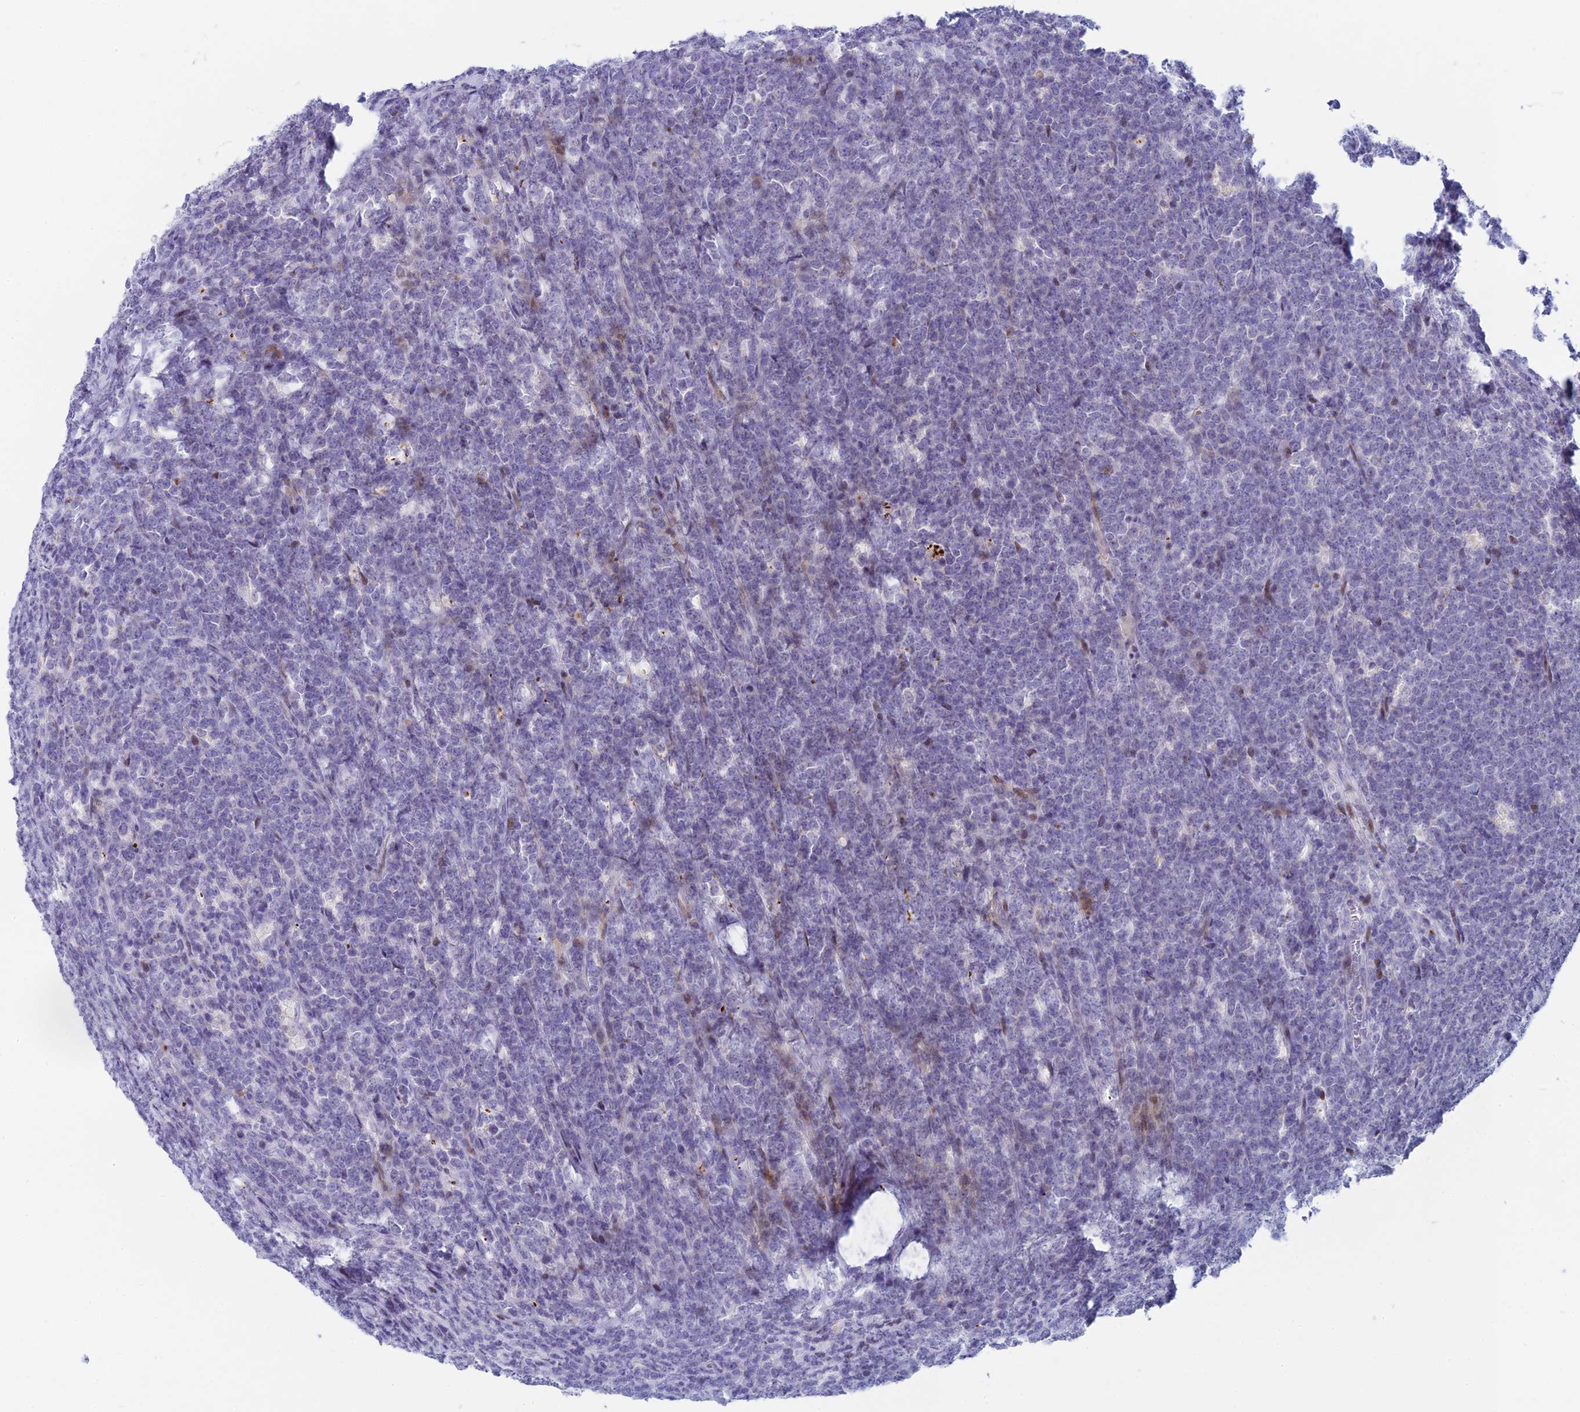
{"staining": {"intensity": "negative", "quantity": "none", "location": "none"}, "tissue": "lymphoma", "cell_type": "Tumor cells", "image_type": "cancer", "snomed": [{"axis": "morphology", "description": "Malignant lymphoma, non-Hodgkin's type, High grade"}, {"axis": "topography", "description": "Small intestine"}], "caption": "Protein analysis of malignant lymphoma, non-Hodgkin's type (high-grade) reveals no significant expression in tumor cells. (Immunohistochemistry (ihc), brightfield microscopy, high magnification).", "gene": "REXO5", "patient": {"sex": "male", "age": 8}}